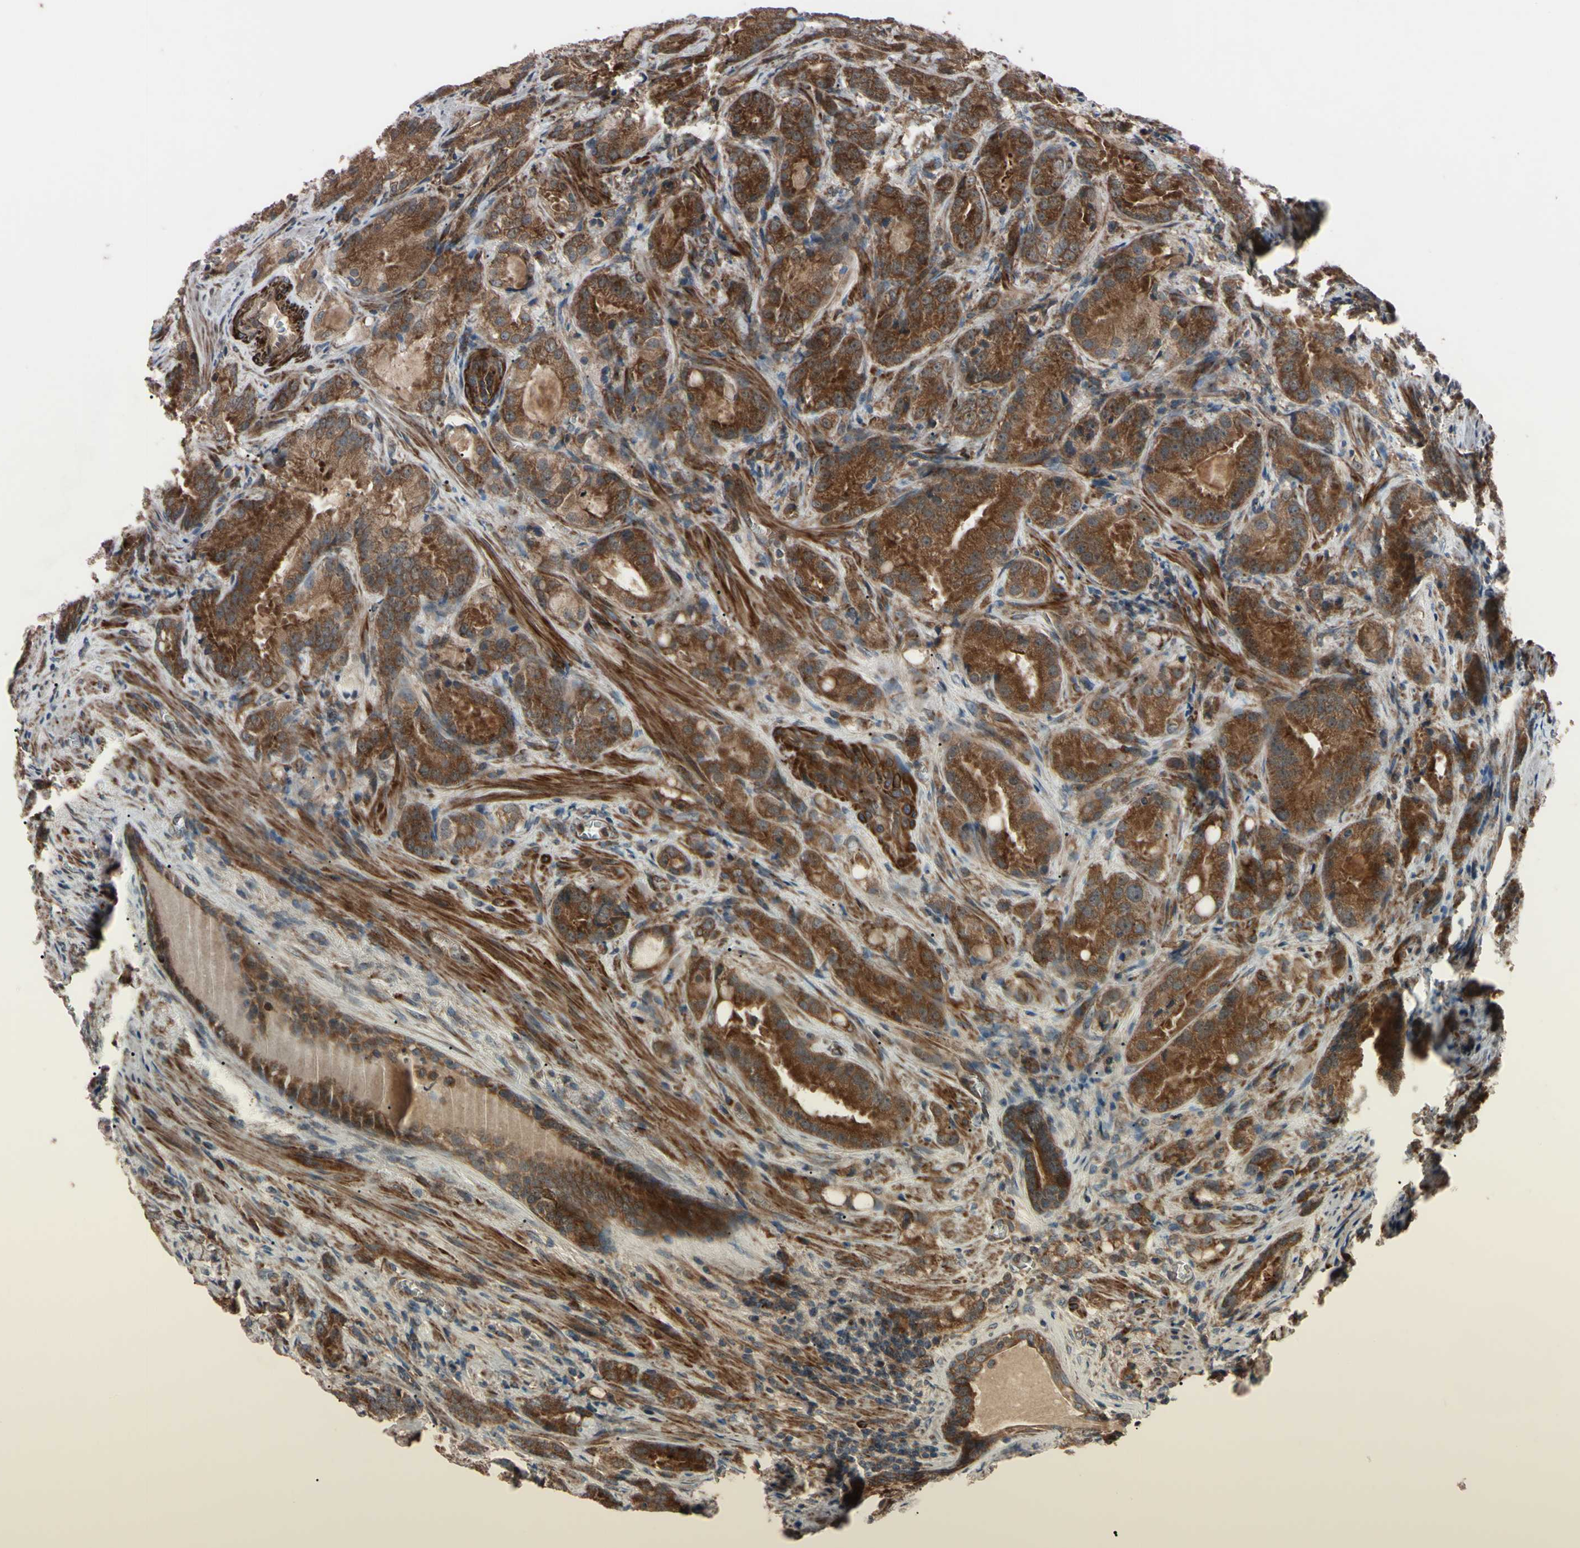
{"staining": {"intensity": "strong", "quantity": ">75%", "location": "cytoplasmic/membranous"}, "tissue": "prostate cancer", "cell_type": "Tumor cells", "image_type": "cancer", "snomed": [{"axis": "morphology", "description": "Adenocarcinoma, High grade"}, {"axis": "topography", "description": "Prostate"}], "caption": "Protein expression analysis of prostate high-grade adenocarcinoma demonstrates strong cytoplasmic/membranous staining in about >75% of tumor cells.", "gene": "GUCY1B1", "patient": {"sex": "male", "age": 64}}